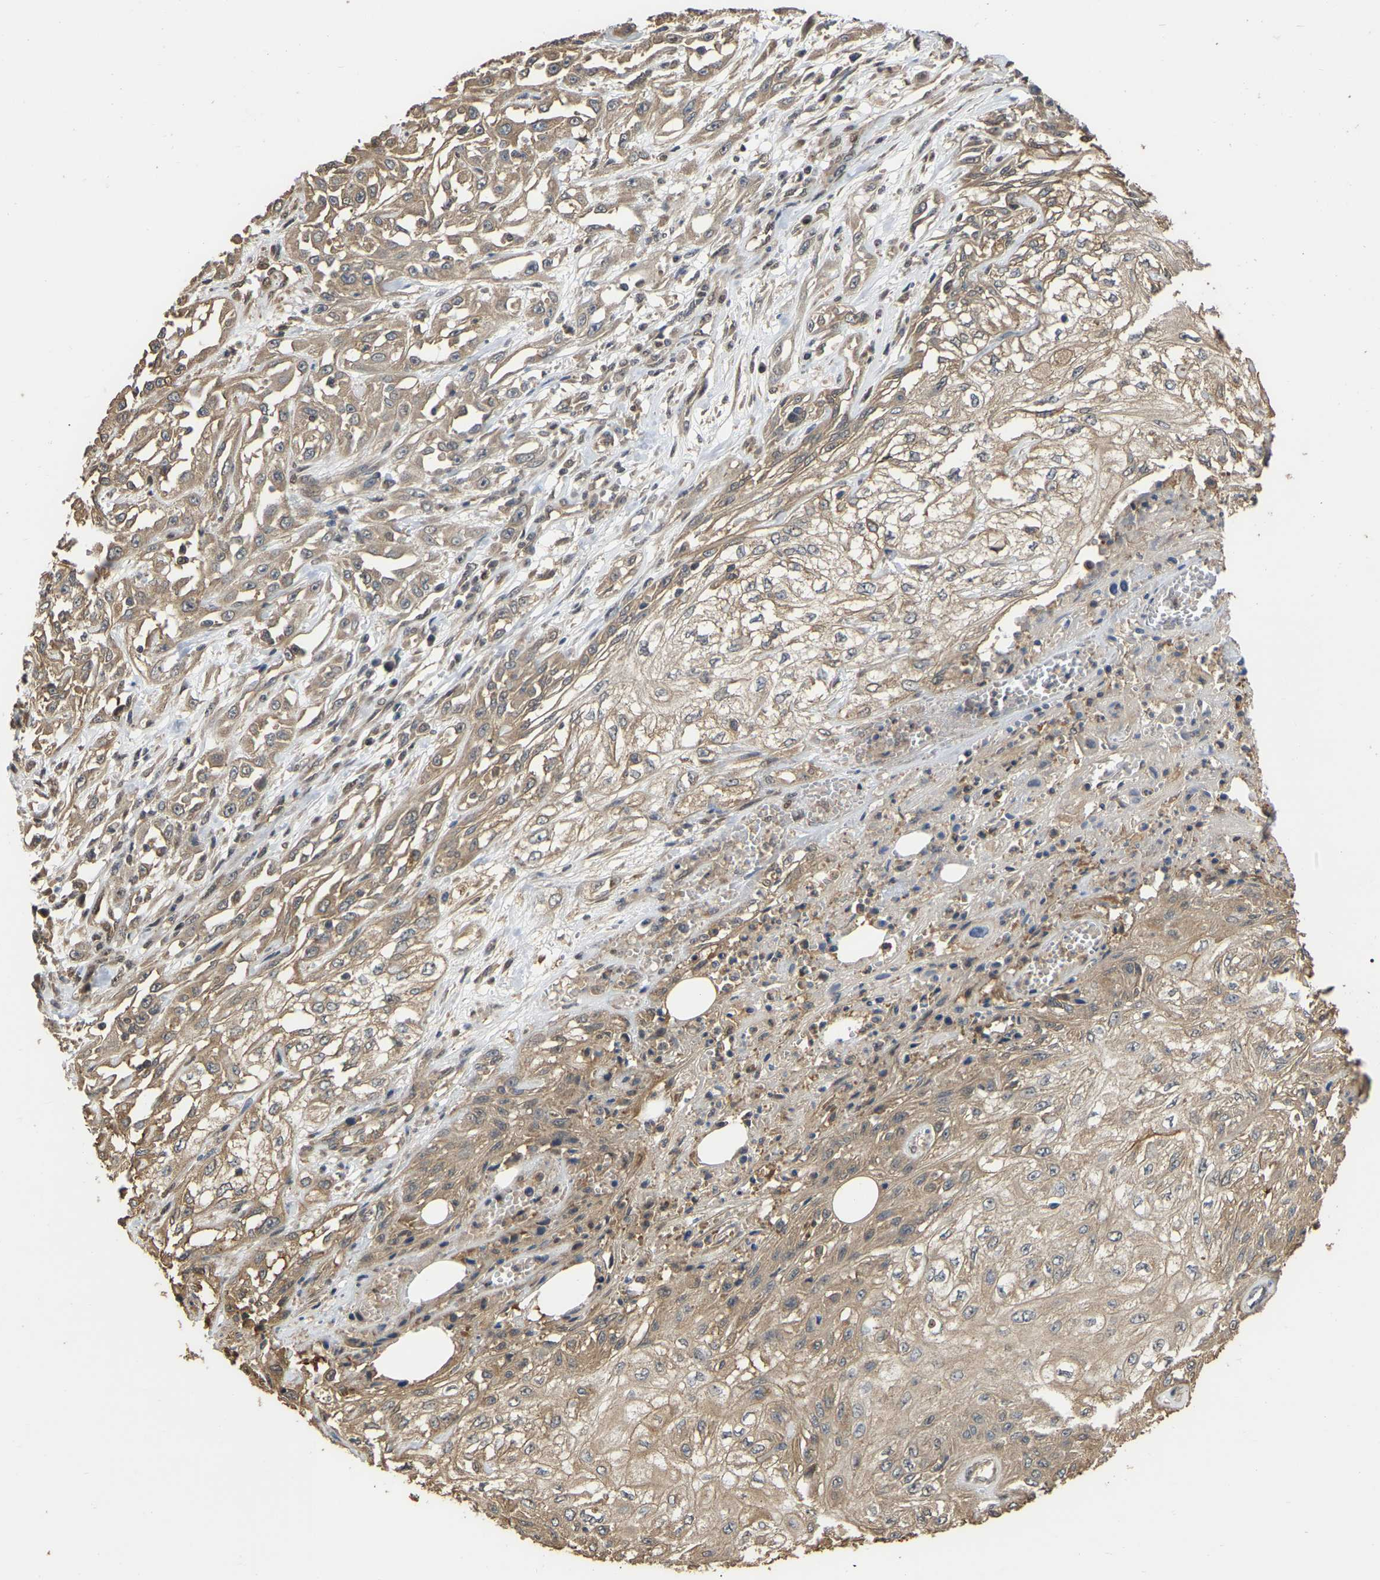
{"staining": {"intensity": "weak", "quantity": ">75%", "location": "cytoplasmic/membranous"}, "tissue": "skin cancer", "cell_type": "Tumor cells", "image_type": "cancer", "snomed": [{"axis": "morphology", "description": "Squamous cell carcinoma, NOS"}, {"axis": "morphology", "description": "Squamous cell carcinoma, metastatic, NOS"}, {"axis": "topography", "description": "Skin"}, {"axis": "topography", "description": "Lymph node"}], "caption": "Immunohistochemical staining of human skin squamous cell carcinoma shows weak cytoplasmic/membranous protein staining in approximately >75% of tumor cells. The staining is performed using DAB brown chromogen to label protein expression. The nuclei are counter-stained blue using hematoxylin.", "gene": "FAM219A", "patient": {"sex": "male", "age": 75}}